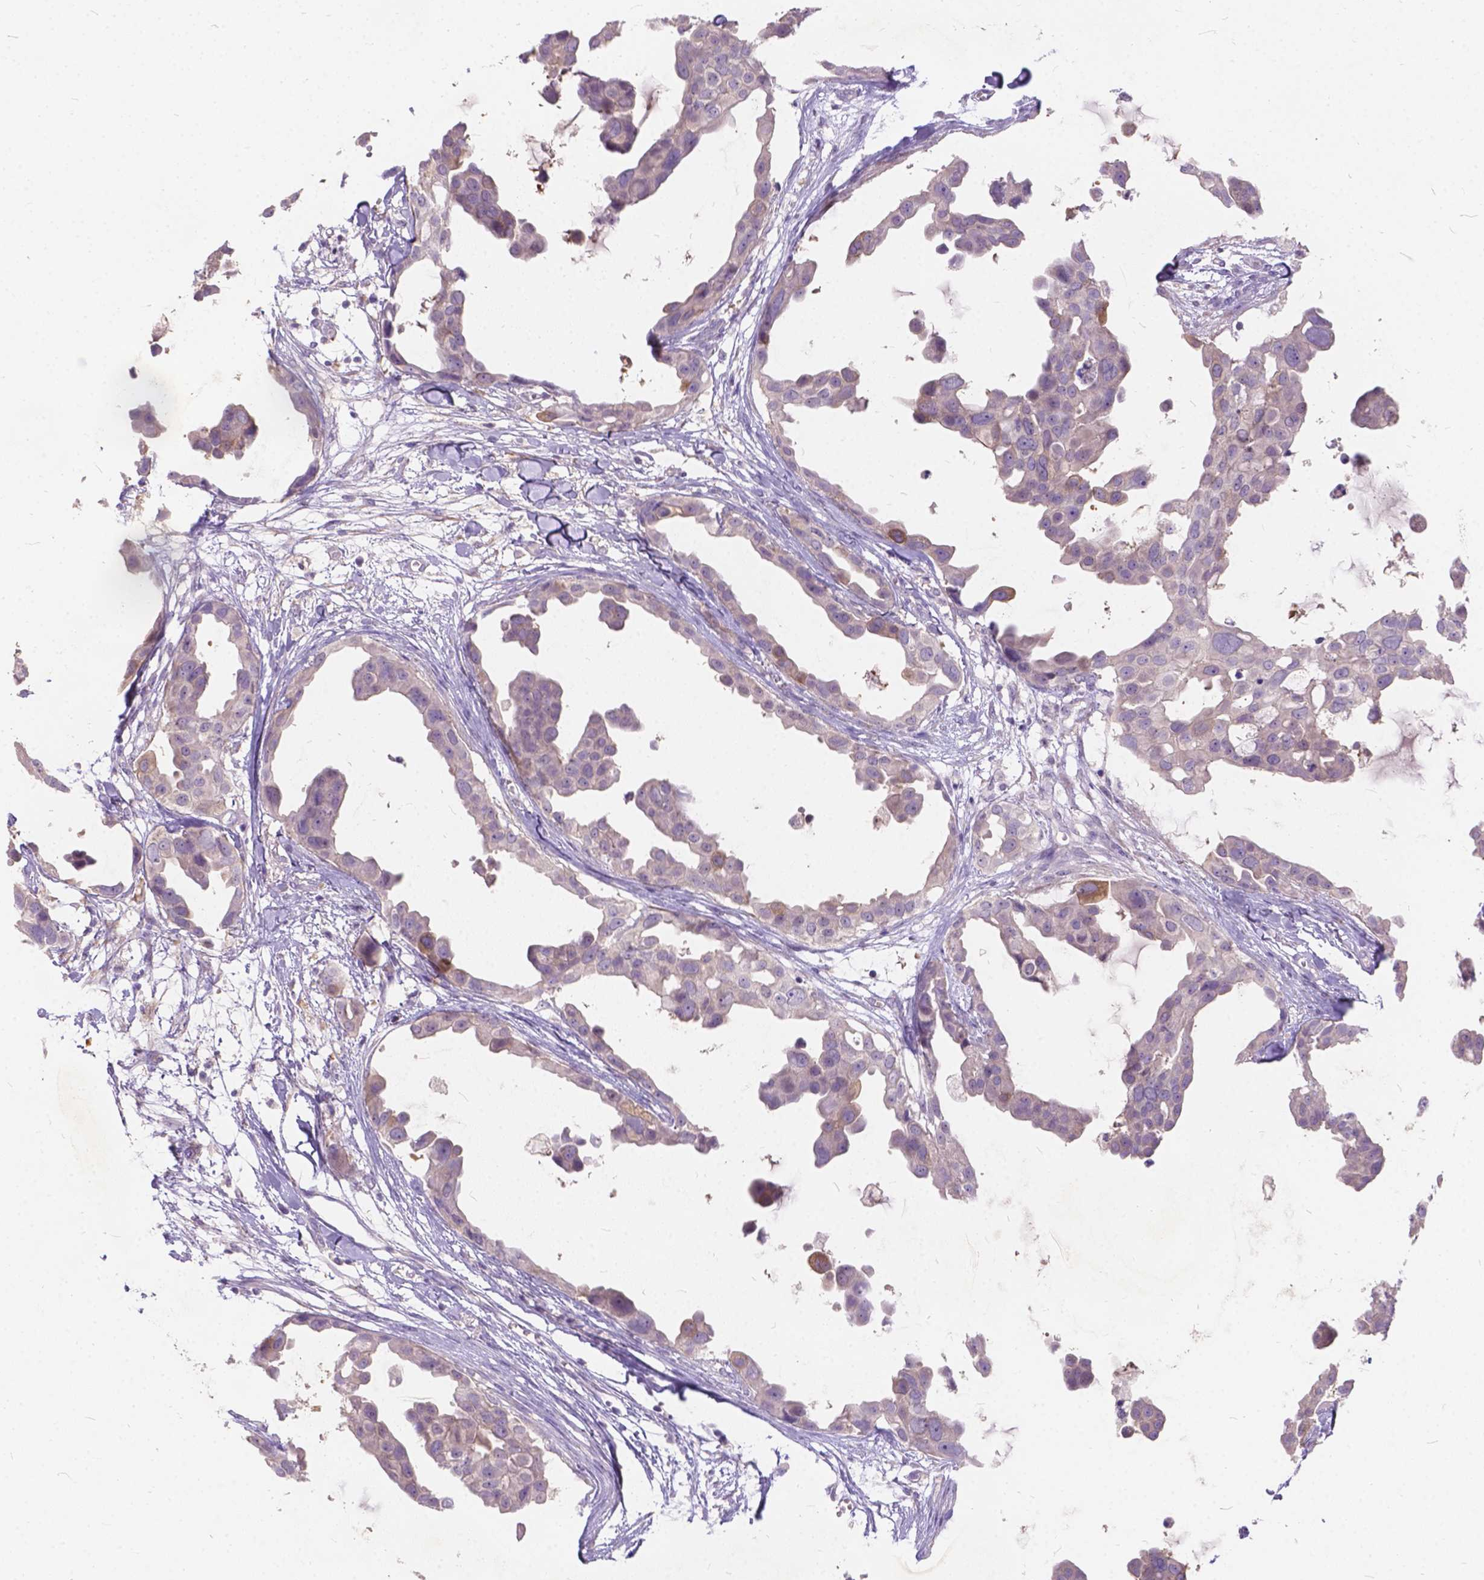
{"staining": {"intensity": "moderate", "quantity": "<25%", "location": "cytoplasmic/membranous"}, "tissue": "breast cancer", "cell_type": "Tumor cells", "image_type": "cancer", "snomed": [{"axis": "morphology", "description": "Duct carcinoma"}, {"axis": "topography", "description": "Breast"}], "caption": "Moderate cytoplasmic/membranous staining for a protein is present in about <25% of tumor cells of breast cancer (intraductal carcinoma) using immunohistochemistry.", "gene": "PEX11G", "patient": {"sex": "female", "age": 38}}